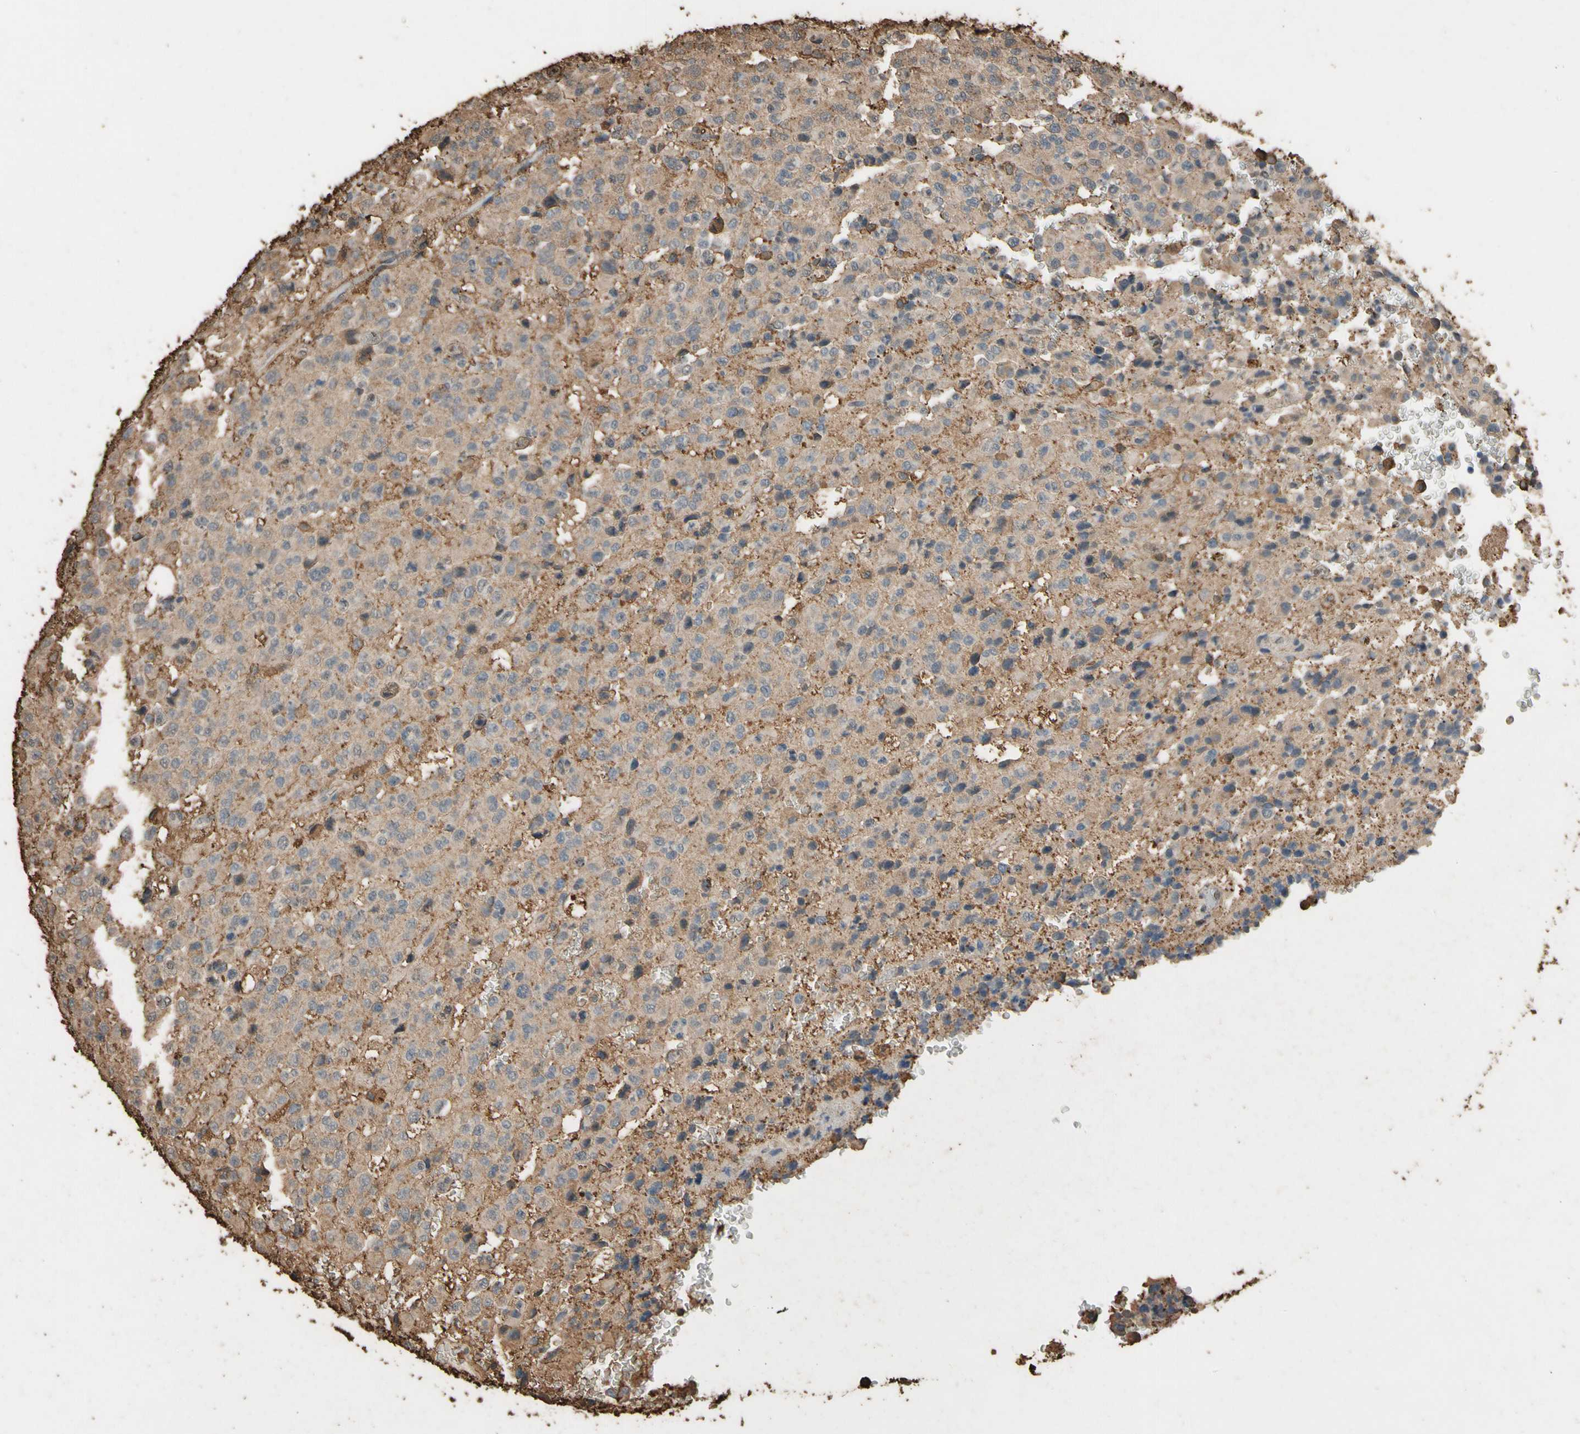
{"staining": {"intensity": "weak", "quantity": ">75%", "location": "cytoplasmic/membranous"}, "tissue": "glioma", "cell_type": "Tumor cells", "image_type": "cancer", "snomed": [{"axis": "morphology", "description": "Glioma, malignant, High grade"}, {"axis": "topography", "description": "pancreas cauda"}], "caption": "Approximately >75% of tumor cells in high-grade glioma (malignant) demonstrate weak cytoplasmic/membranous protein expression as visualized by brown immunohistochemical staining.", "gene": "TNFSF13B", "patient": {"sex": "male", "age": 60}}